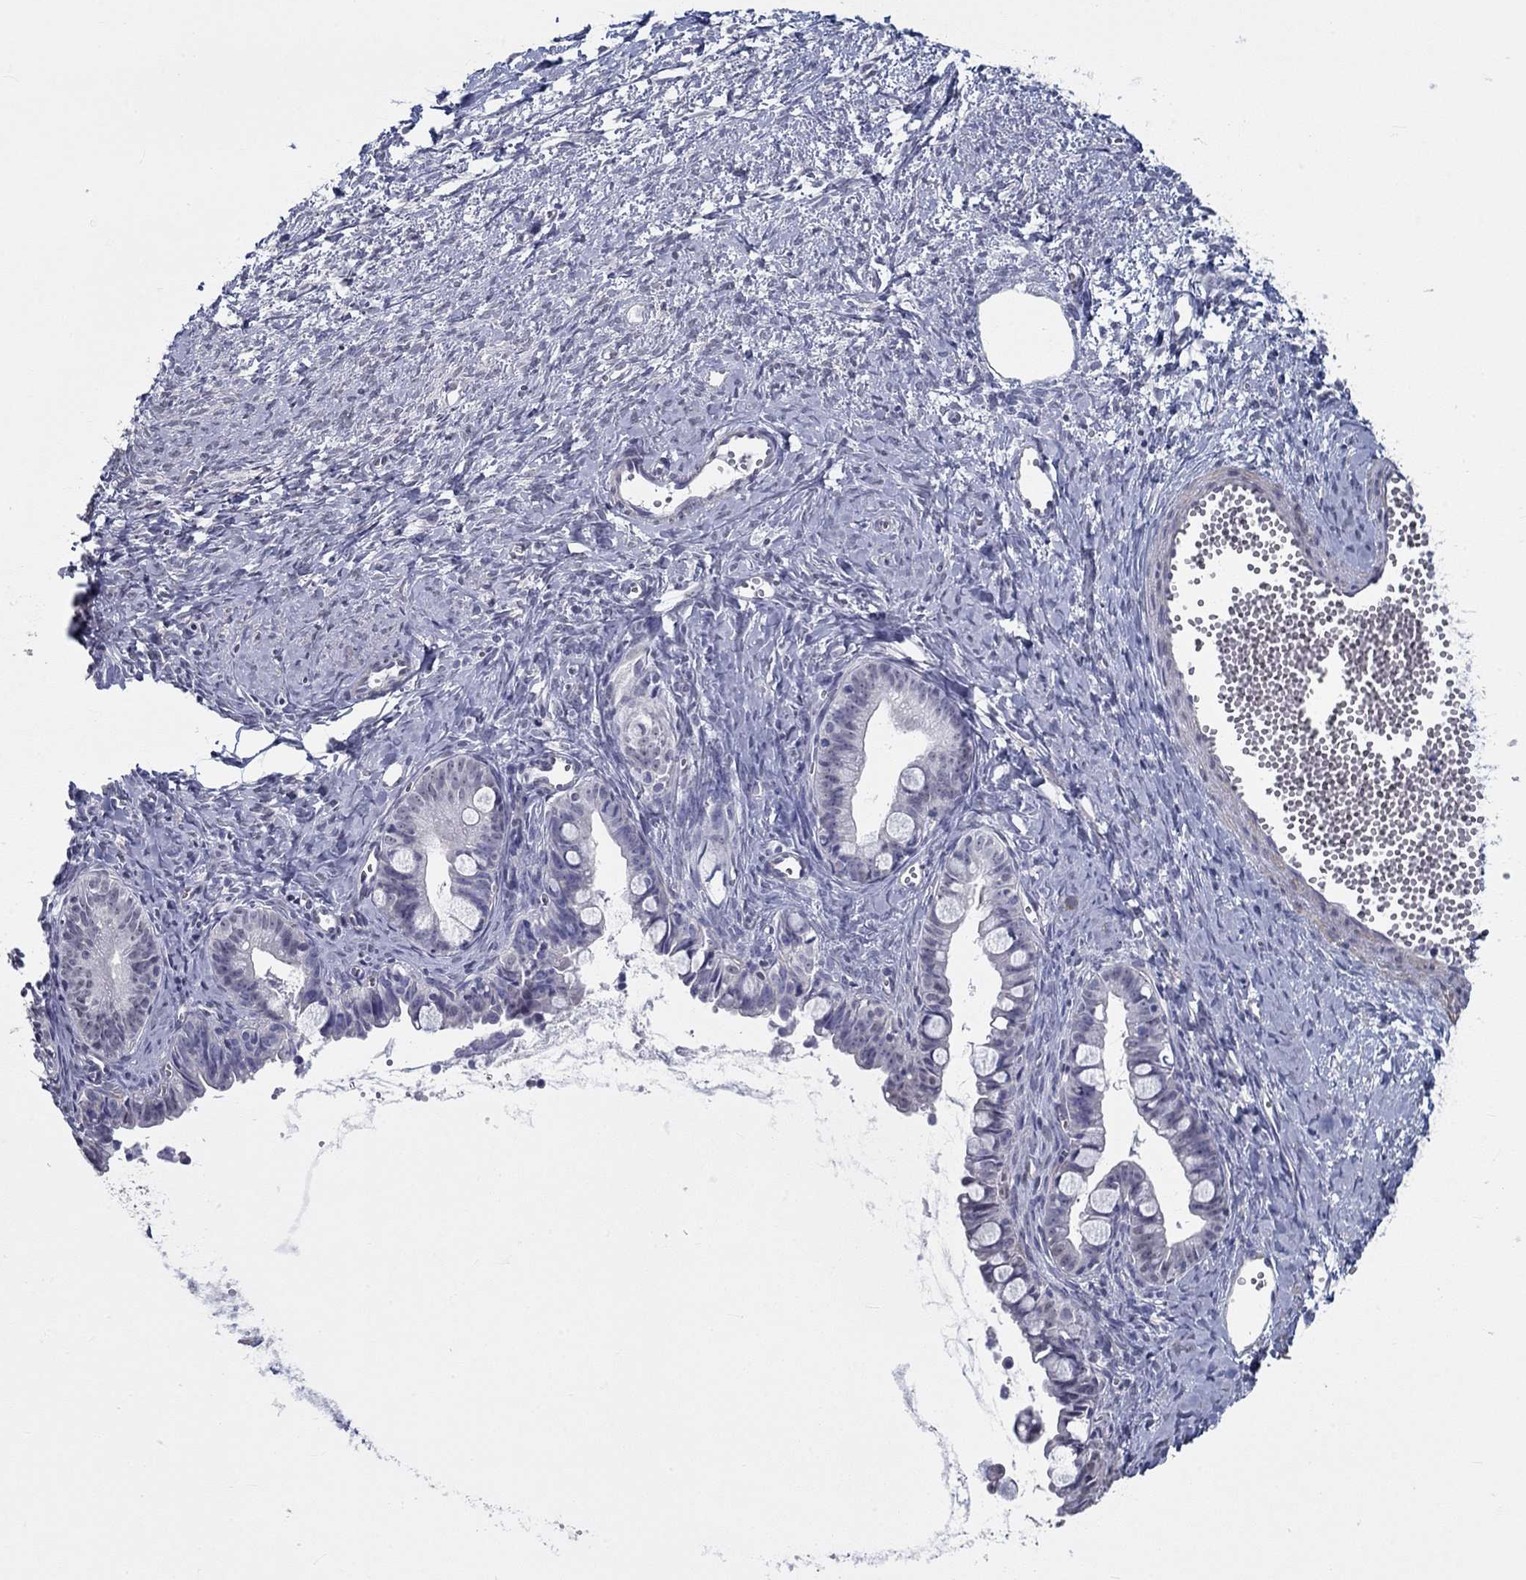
{"staining": {"intensity": "negative", "quantity": "none", "location": "none"}, "tissue": "ovarian cancer", "cell_type": "Tumor cells", "image_type": "cancer", "snomed": [{"axis": "morphology", "description": "Cystadenocarcinoma, mucinous, NOS"}, {"axis": "topography", "description": "Ovary"}], "caption": "Tumor cells show no significant staining in ovarian cancer (mucinous cystadenocarcinoma).", "gene": "CRYGD", "patient": {"sex": "female", "age": 63}}